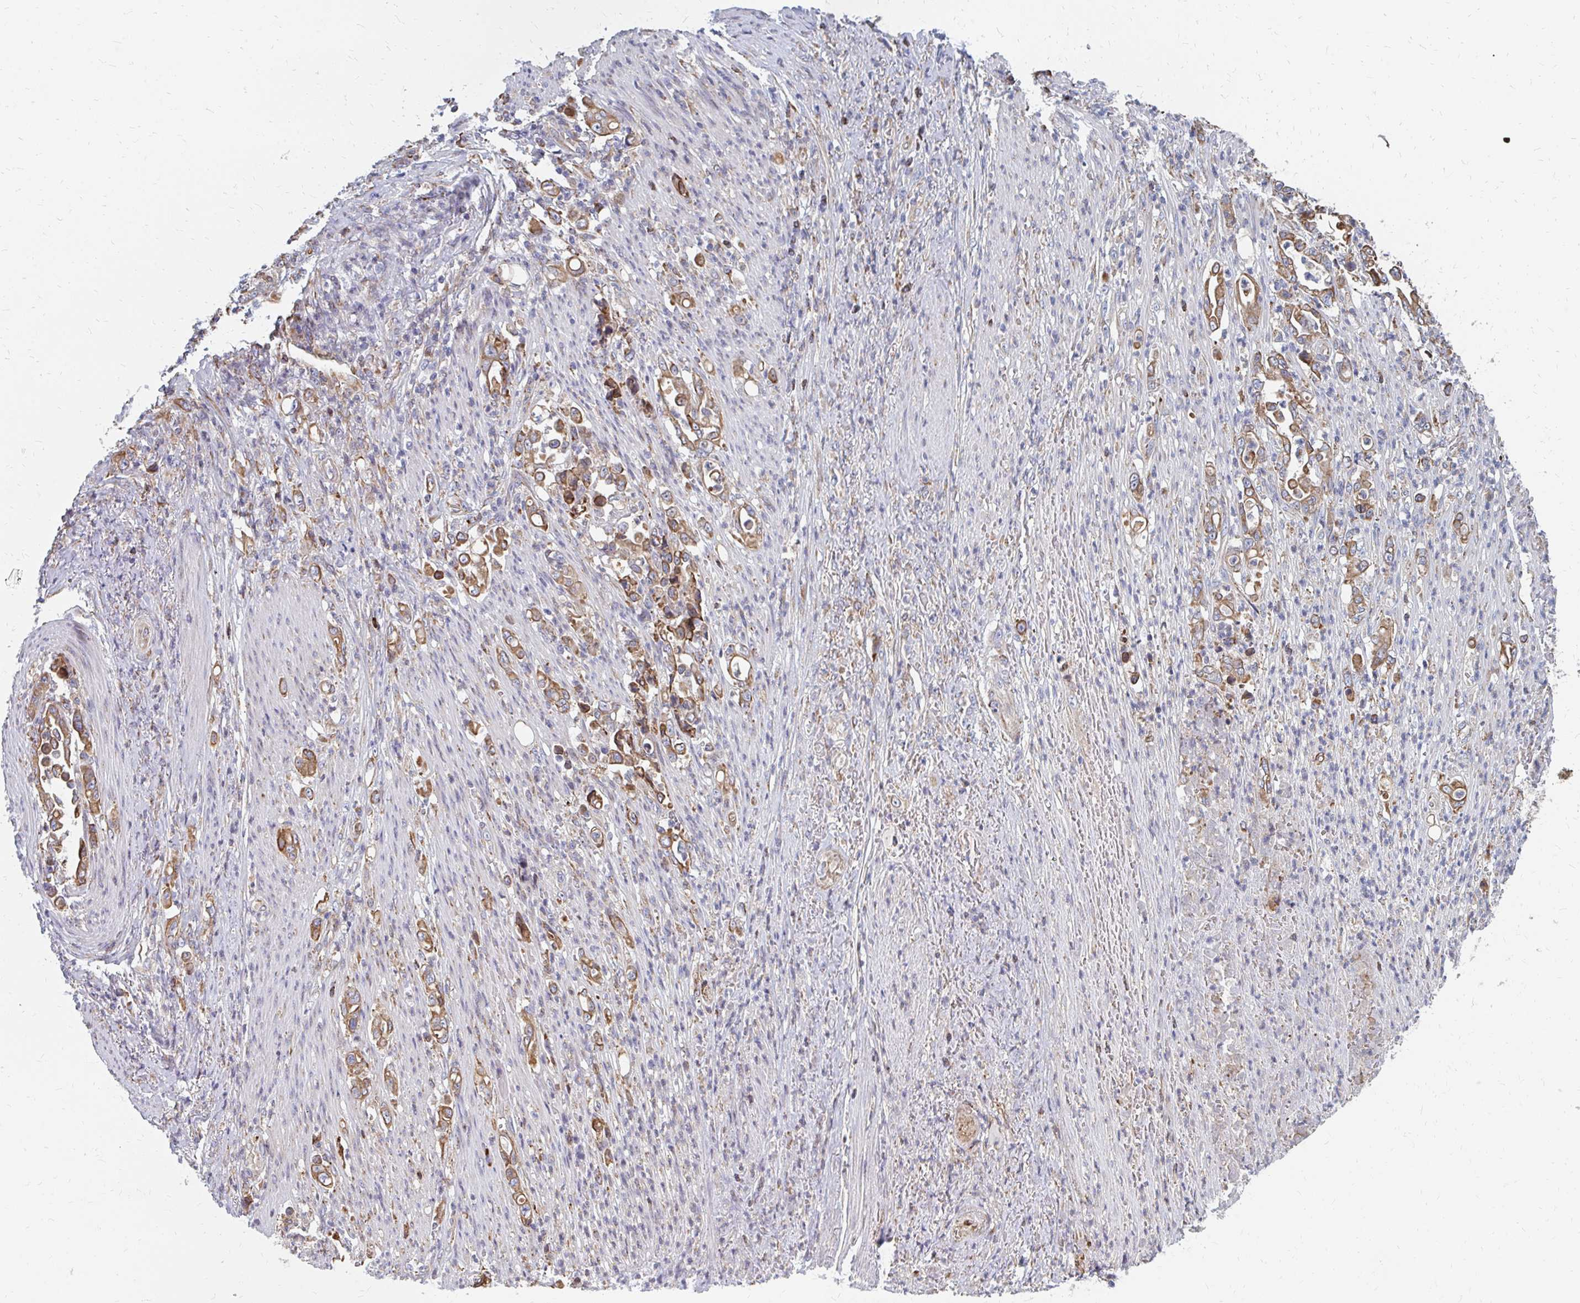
{"staining": {"intensity": "moderate", "quantity": ">75%", "location": "cytoplasmic/membranous"}, "tissue": "stomach cancer", "cell_type": "Tumor cells", "image_type": "cancer", "snomed": [{"axis": "morphology", "description": "Normal tissue, NOS"}, {"axis": "morphology", "description": "Adenocarcinoma, NOS"}, {"axis": "topography", "description": "Stomach"}], "caption": "Moderate cytoplasmic/membranous protein expression is identified in about >75% of tumor cells in adenocarcinoma (stomach).", "gene": "PPP1R13L", "patient": {"sex": "female", "age": 79}}